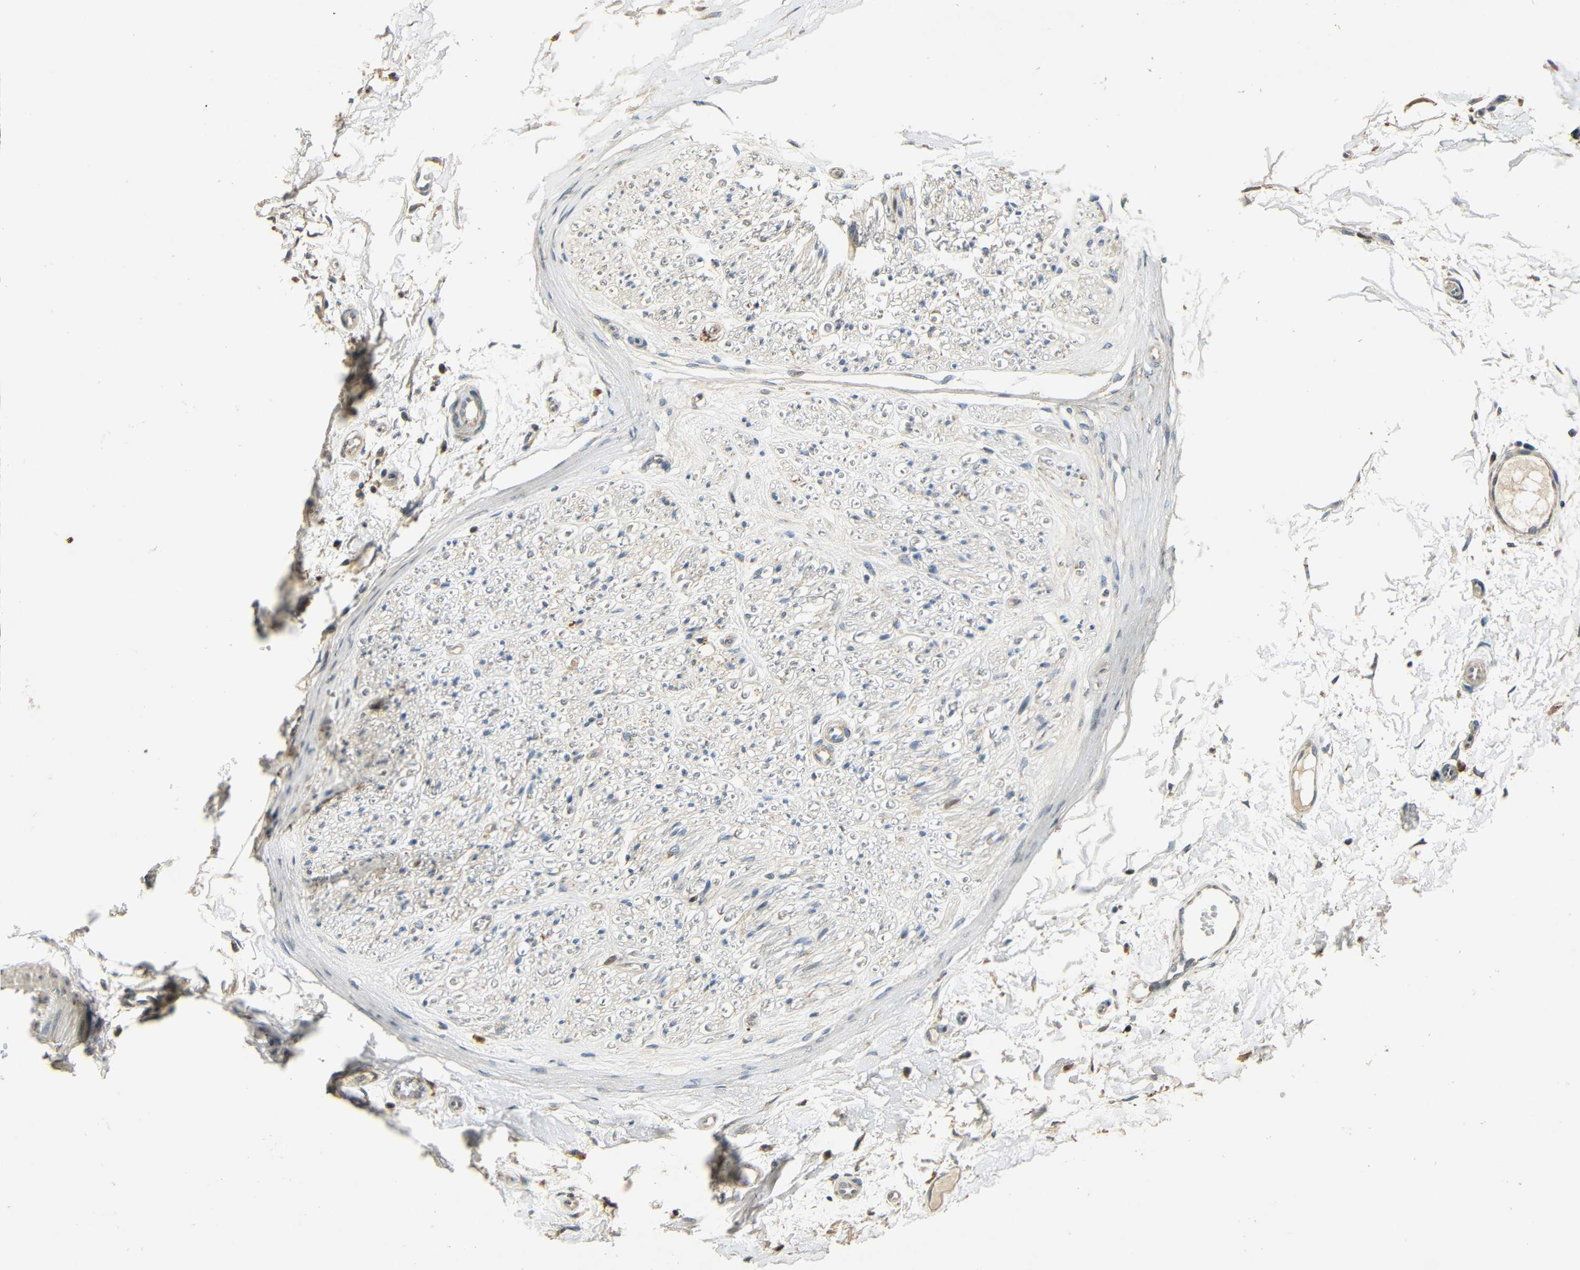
{"staining": {"intensity": "moderate", "quantity": "25%-75%", "location": "cytoplasmic/membranous"}, "tissue": "adipose tissue", "cell_type": "Adipocytes", "image_type": "normal", "snomed": [{"axis": "morphology", "description": "Normal tissue, NOS"}, {"axis": "morphology", "description": "Squamous cell carcinoma, NOS"}, {"axis": "topography", "description": "Skin"}, {"axis": "topography", "description": "Peripheral nerve tissue"}], "caption": "The histopathology image displays staining of unremarkable adipose tissue, revealing moderate cytoplasmic/membranous protein positivity (brown color) within adipocytes.", "gene": "KAZALD1", "patient": {"sex": "male", "age": 83}}